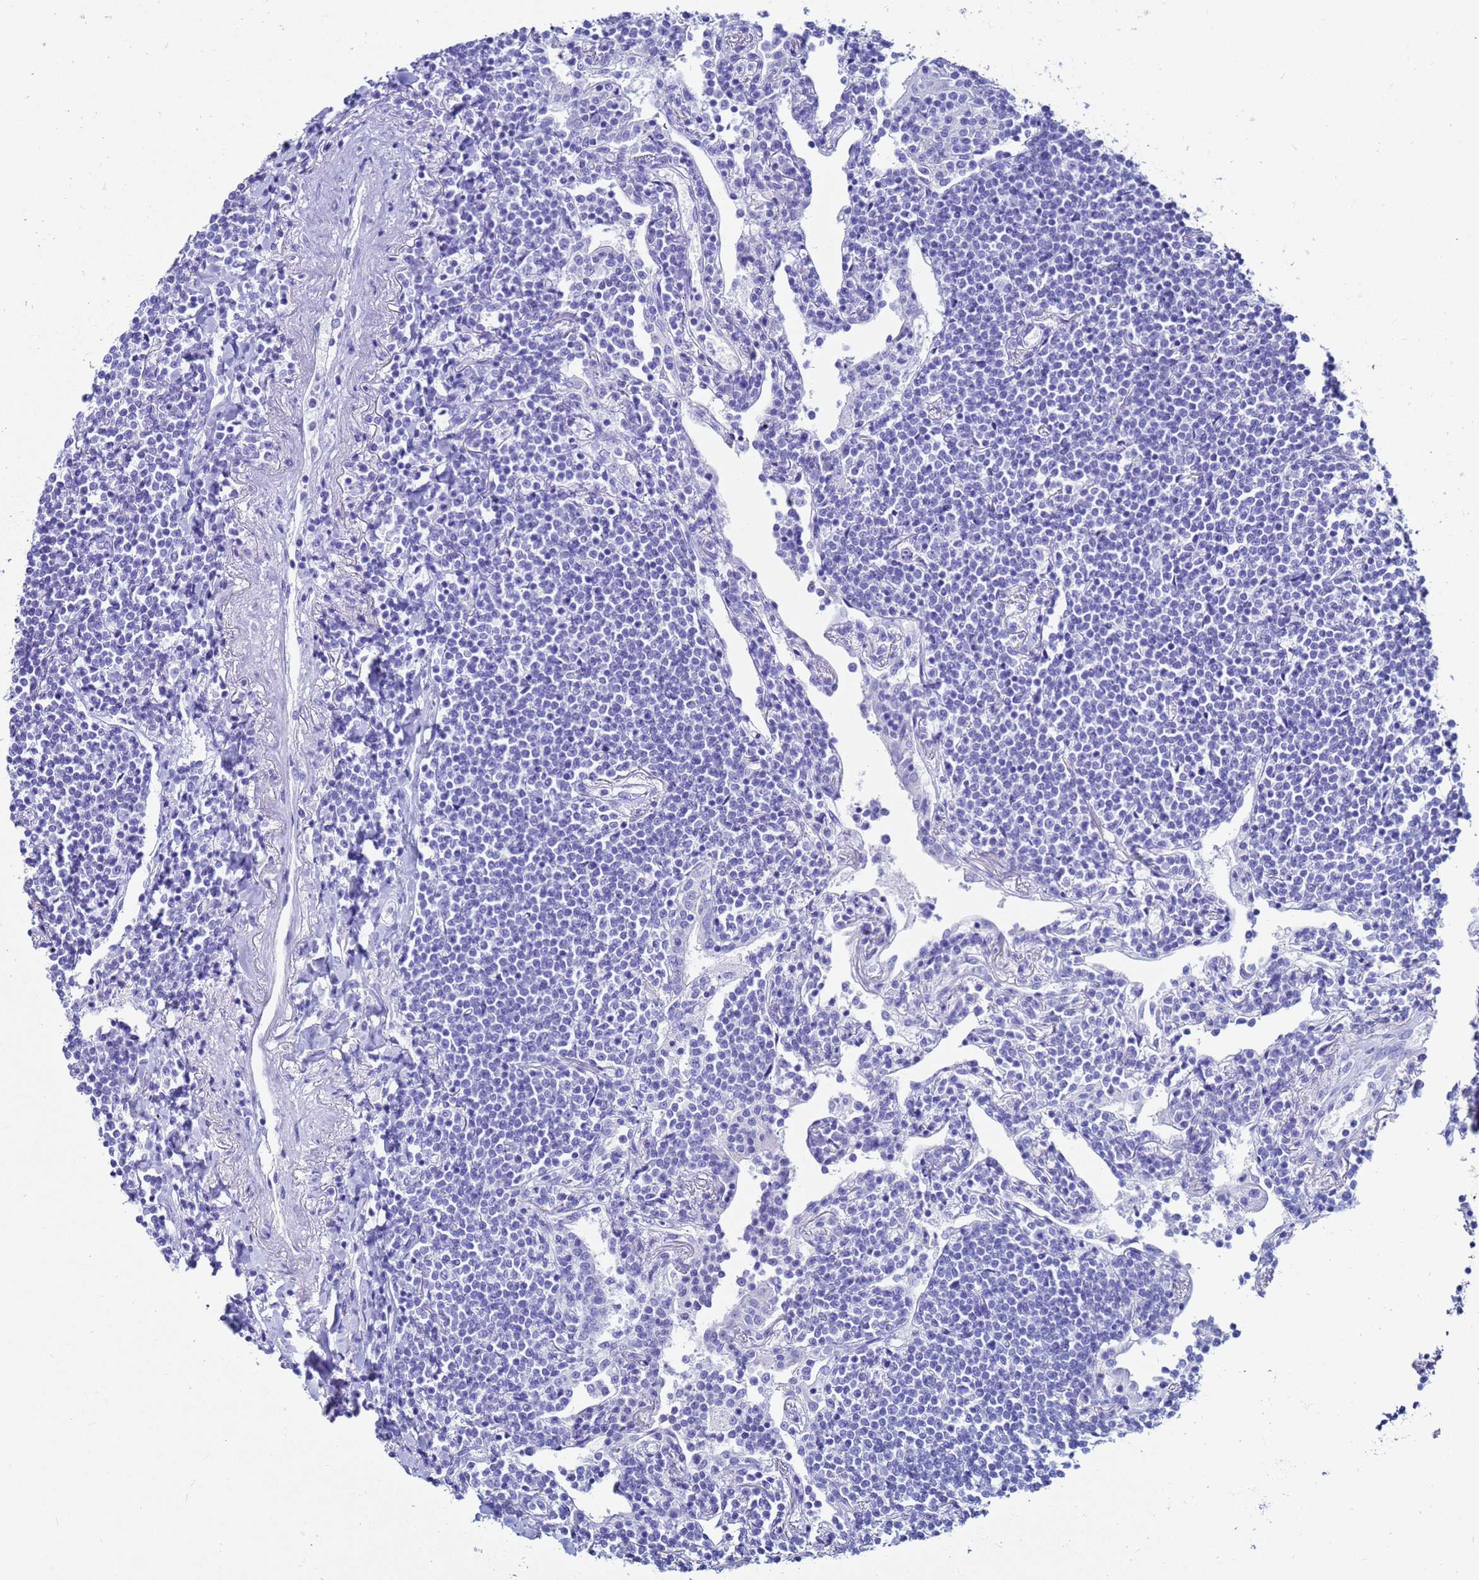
{"staining": {"intensity": "negative", "quantity": "none", "location": "none"}, "tissue": "lymphoma", "cell_type": "Tumor cells", "image_type": "cancer", "snomed": [{"axis": "morphology", "description": "Malignant lymphoma, non-Hodgkin's type, Low grade"}, {"axis": "topography", "description": "Lung"}], "caption": "Immunohistochemistry micrograph of neoplastic tissue: human lymphoma stained with DAB reveals no significant protein expression in tumor cells.", "gene": "CKB", "patient": {"sex": "female", "age": 71}}